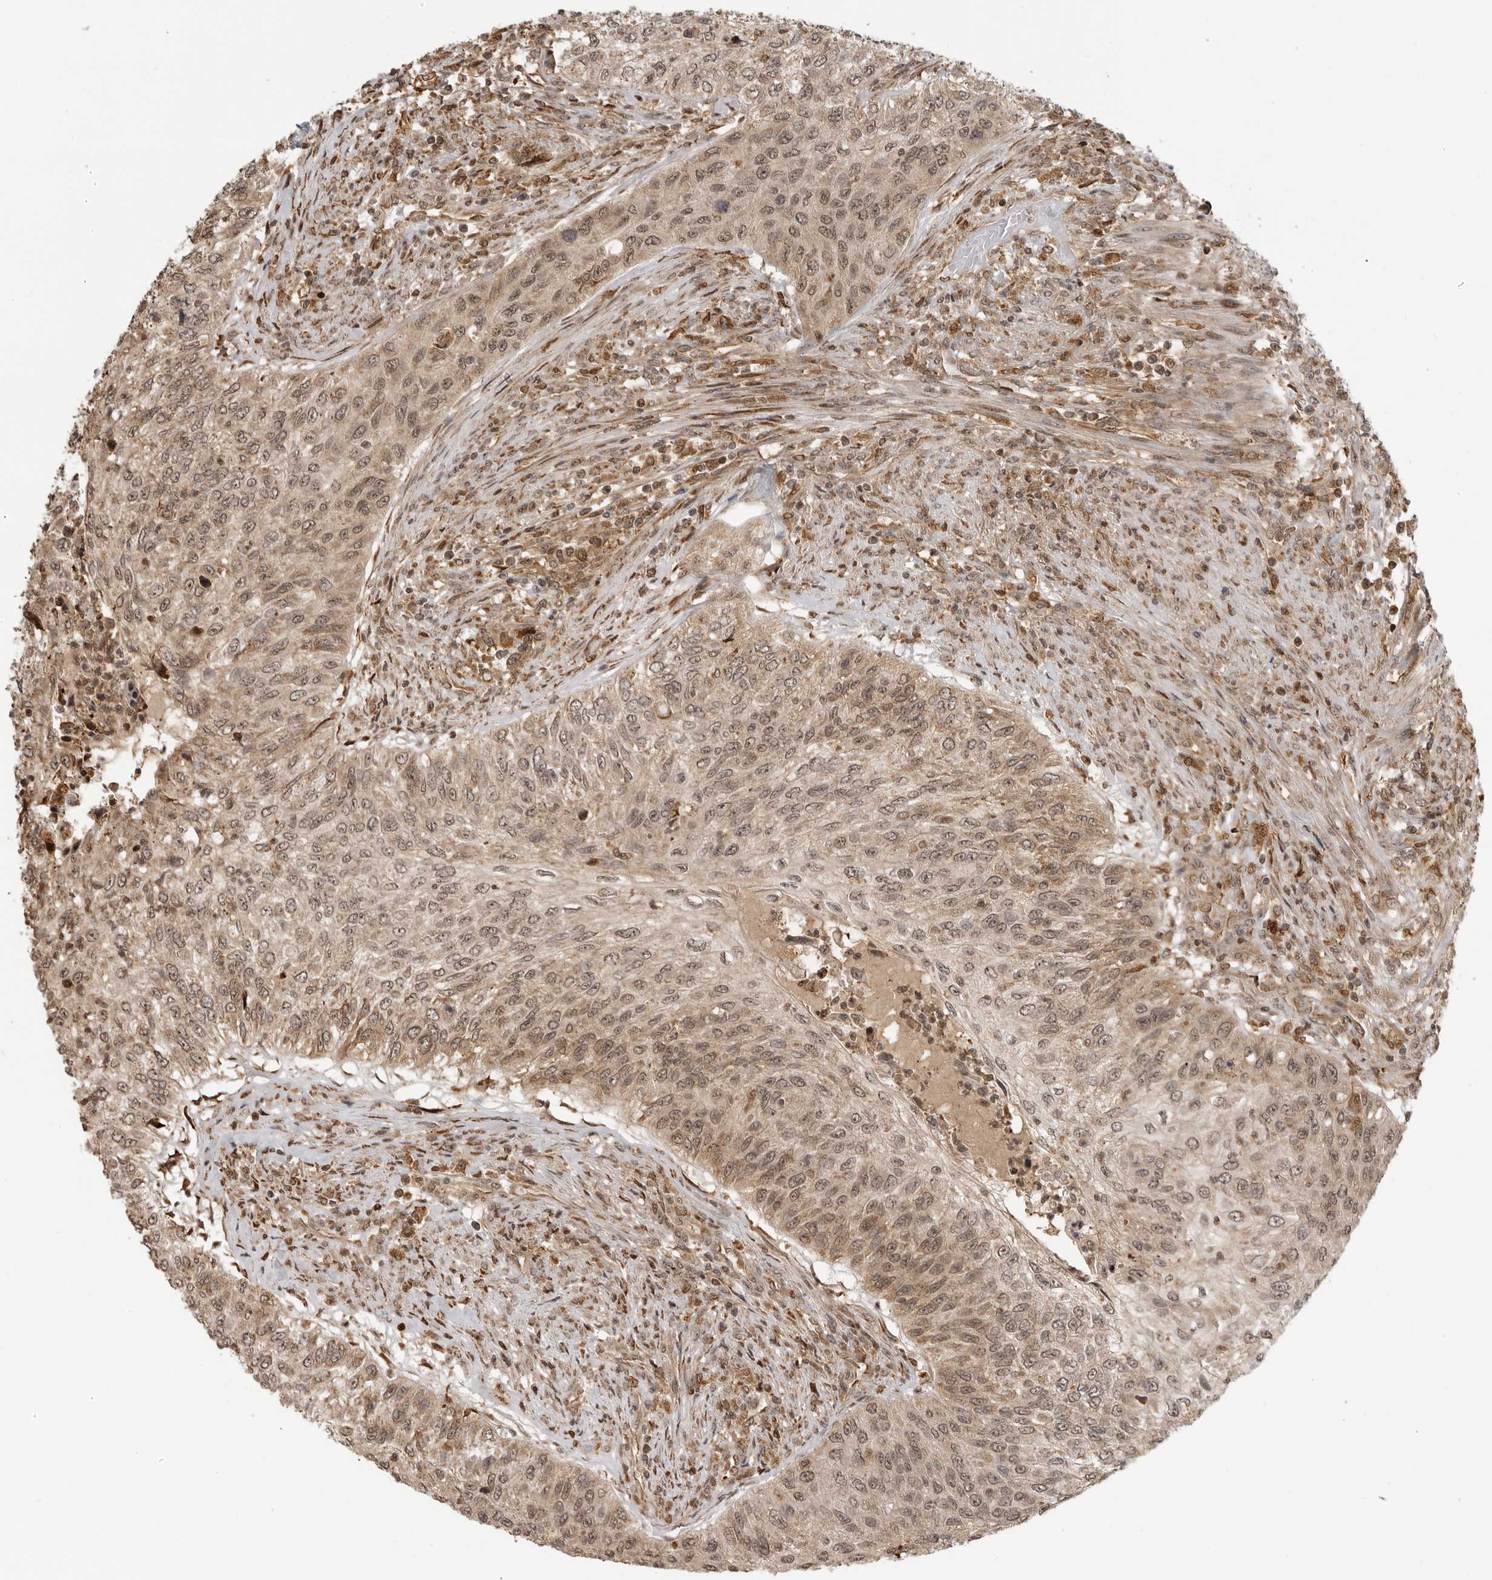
{"staining": {"intensity": "weak", "quantity": ">75%", "location": "cytoplasmic/membranous,nuclear"}, "tissue": "urothelial cancer", "cell_type": "Tumor cells", "image_type": "cancer", "snomed": [{"axis": "morphology", "description": "Urothelial carcinoma, High grade"}, {"axis": "topography", "description": "Urinary bladder"}], "caption": "Immunohistochemical staining of urothelial cancer shows low levels of weak cytoplasmic/membranous and nuclear protein positivity in about >75% of tumor cells. (DAB (3,3'-diaminobenzidine) IHC with brightfield microscopy, high magnification).", "gene": "BMP2K", "patient": {"sex": "female", "age": 60}}